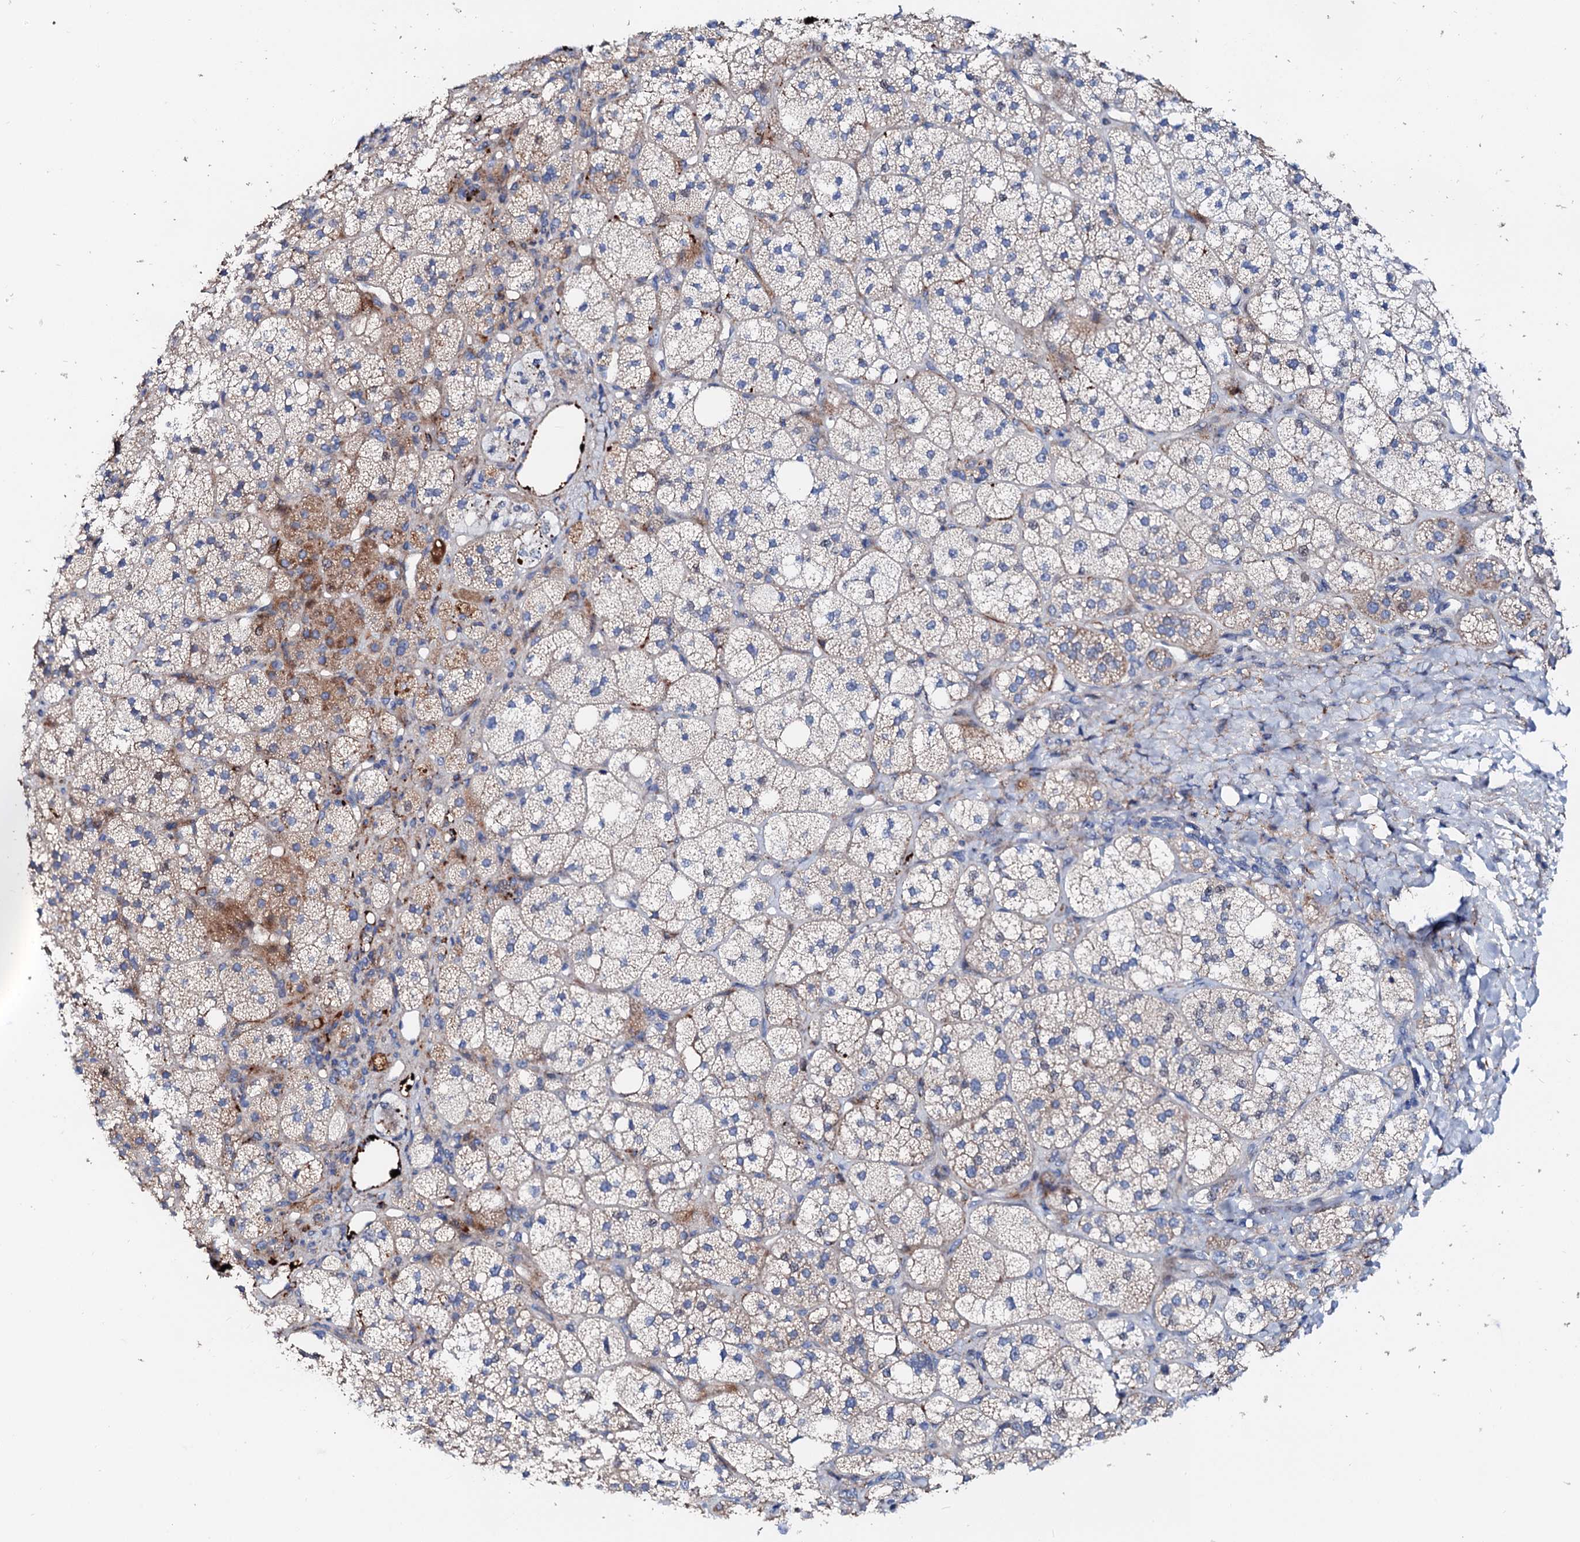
{"staining": {"intensity": "moderate", "quantity": "<25%", "location": "cytoplasmic/membranous"}, "tissue": "adrenal gland", "cell_type": "Glandular cells", "image_type": "normal", "snomed": [{"axis": "morphology", "description": "Normal tissue, NOS"}, {"axis": "topography", "description": "Adrenal gland"}], "caption": "Adrenal gland stained with a brown dye reveals moderate cytoplasmic/membranous positive positivity in approximately <25% of glandular cells.", "gene": "SLC10A7", "patient": {"sex": "male", "age": 61}}